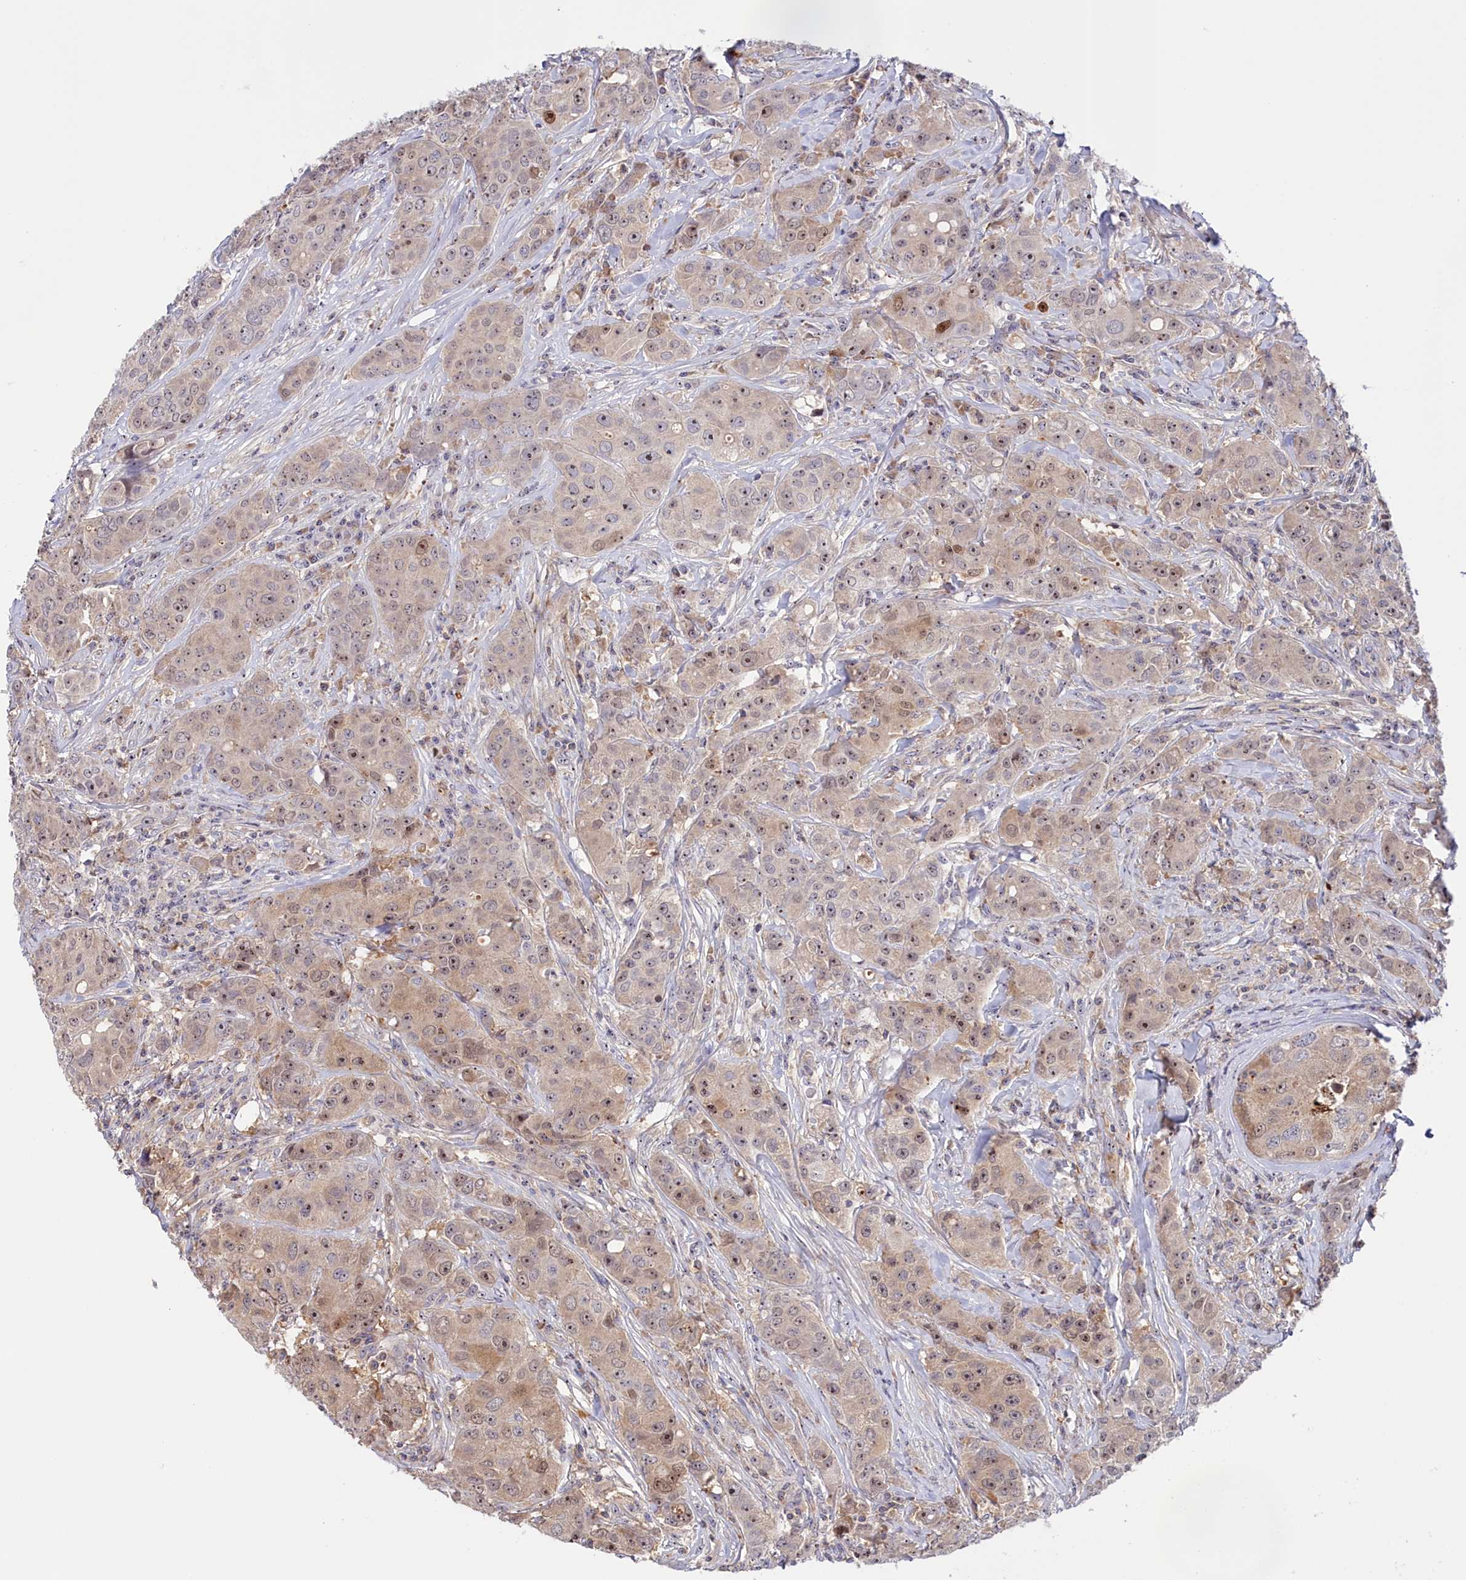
{"staining": {"intensity": "moderate", "quantity": ">75%", "location": "nuclear"}, "tissue": "breast cancer", "cell_type": "Tumor cells", "image_type": "cancer", "snomed": [{"axis": "morphology", "description": "Duct carcinoma"}, {"axis": "topography", "description": "Breast"}], "caption": "Breast infiltrating ductal carcinoma stained with a protein marker shows moderate staining in tumor cells.", "gene": "NEURL4", "patient": {"sex": "female", "age": 43}}